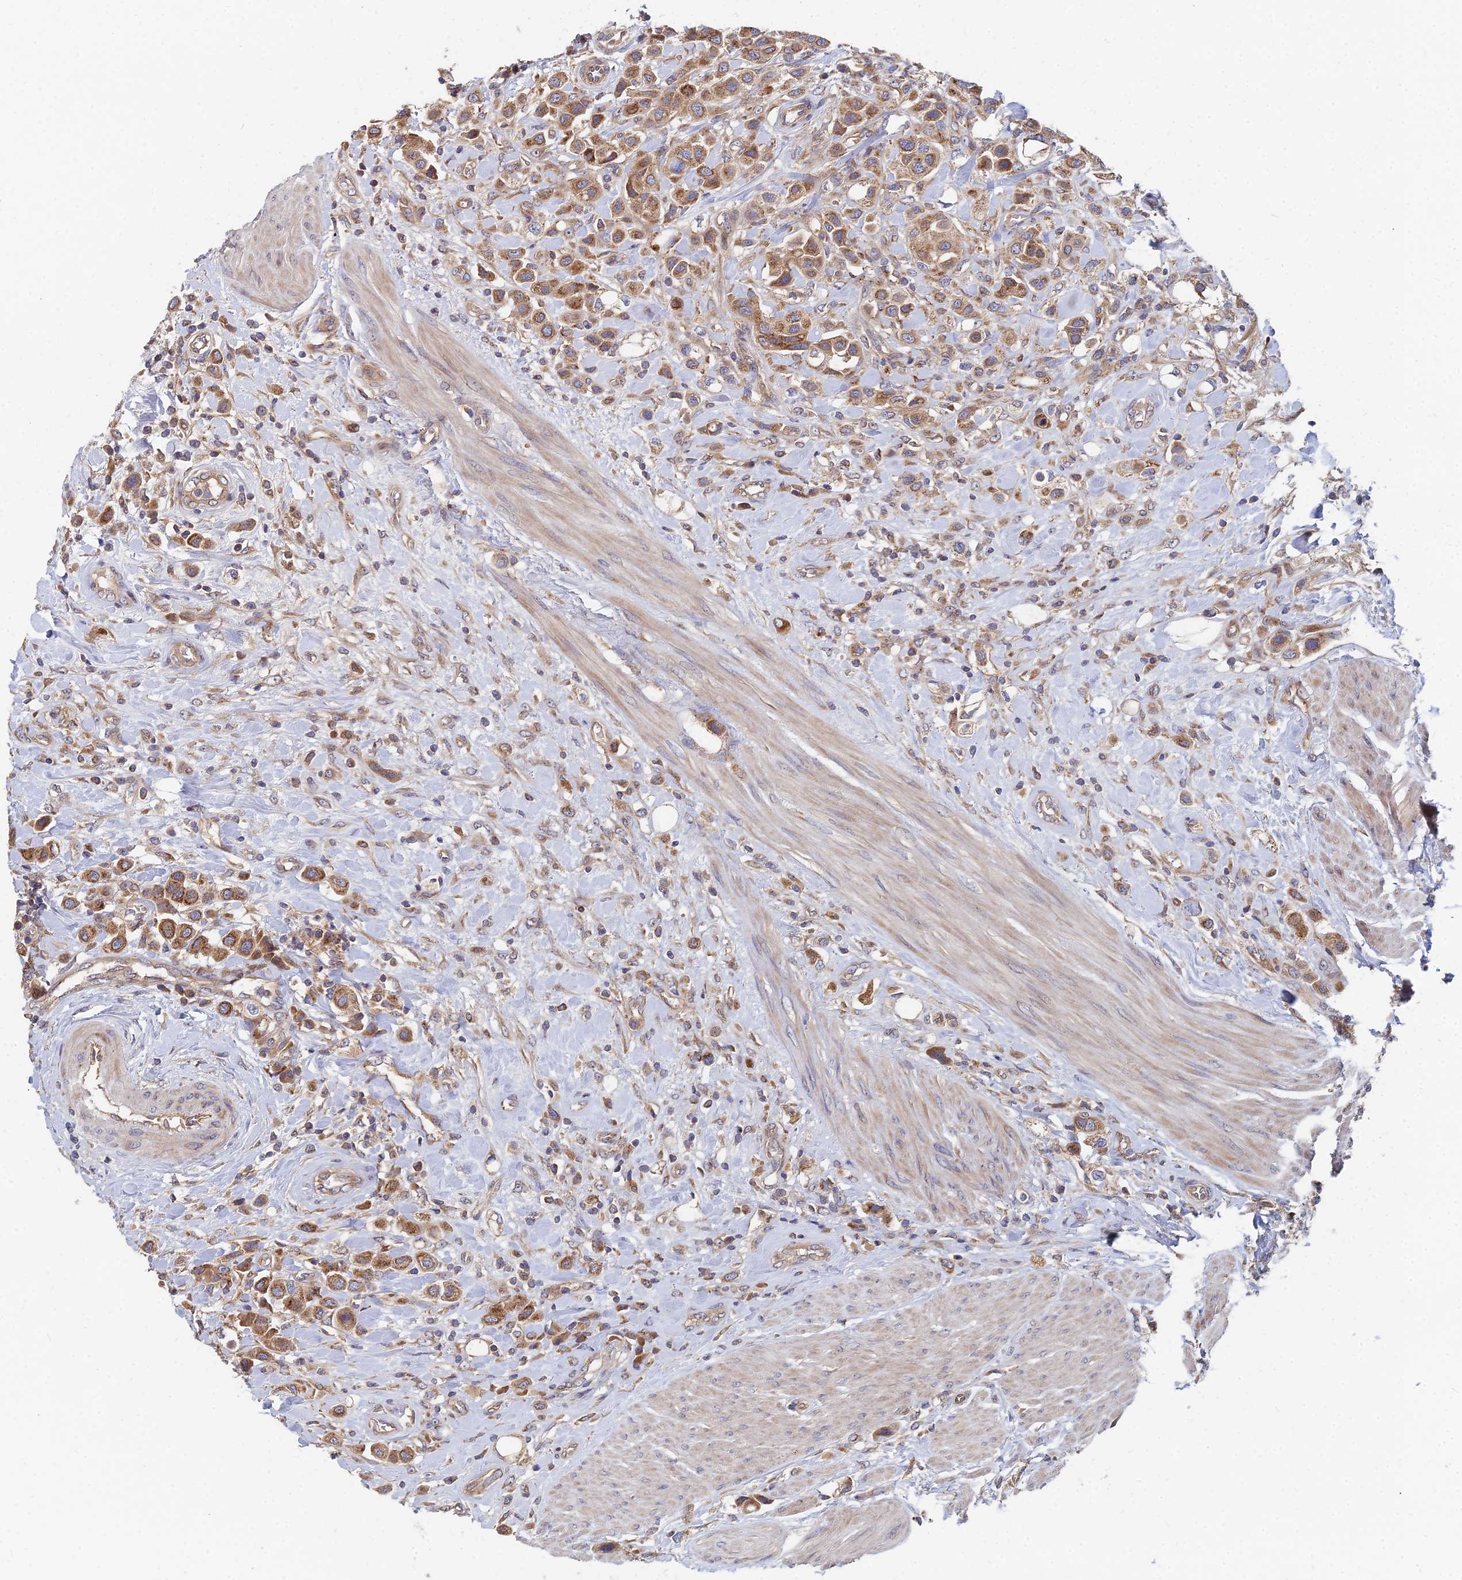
{"staining": {"intensity": "moderate", "quantity": ">75%", "location": "cytoplasmic/membranous"}, "tissue": "urothelial cancer", "cell_type": "Tumor cells", "image_type": "cancer", "snomed": [{"axis": "morphology", "description": "Urothelial carcinoma, High grade"}, {"axis": "topography", "description": "Urinary bladder"}], "caption": "Urothelial carcinoma (high-grade) stained with DAB IHC reveals medium levels of moderate cytoplasmic/membranous positivity in approximately >75% of tumor cells. Immunohistochemistry (ihc) stains the protein in brown and the nuclei are stained blue.", "gene": "CCZ1", "patient": {"sex": "male", "age": 50}}